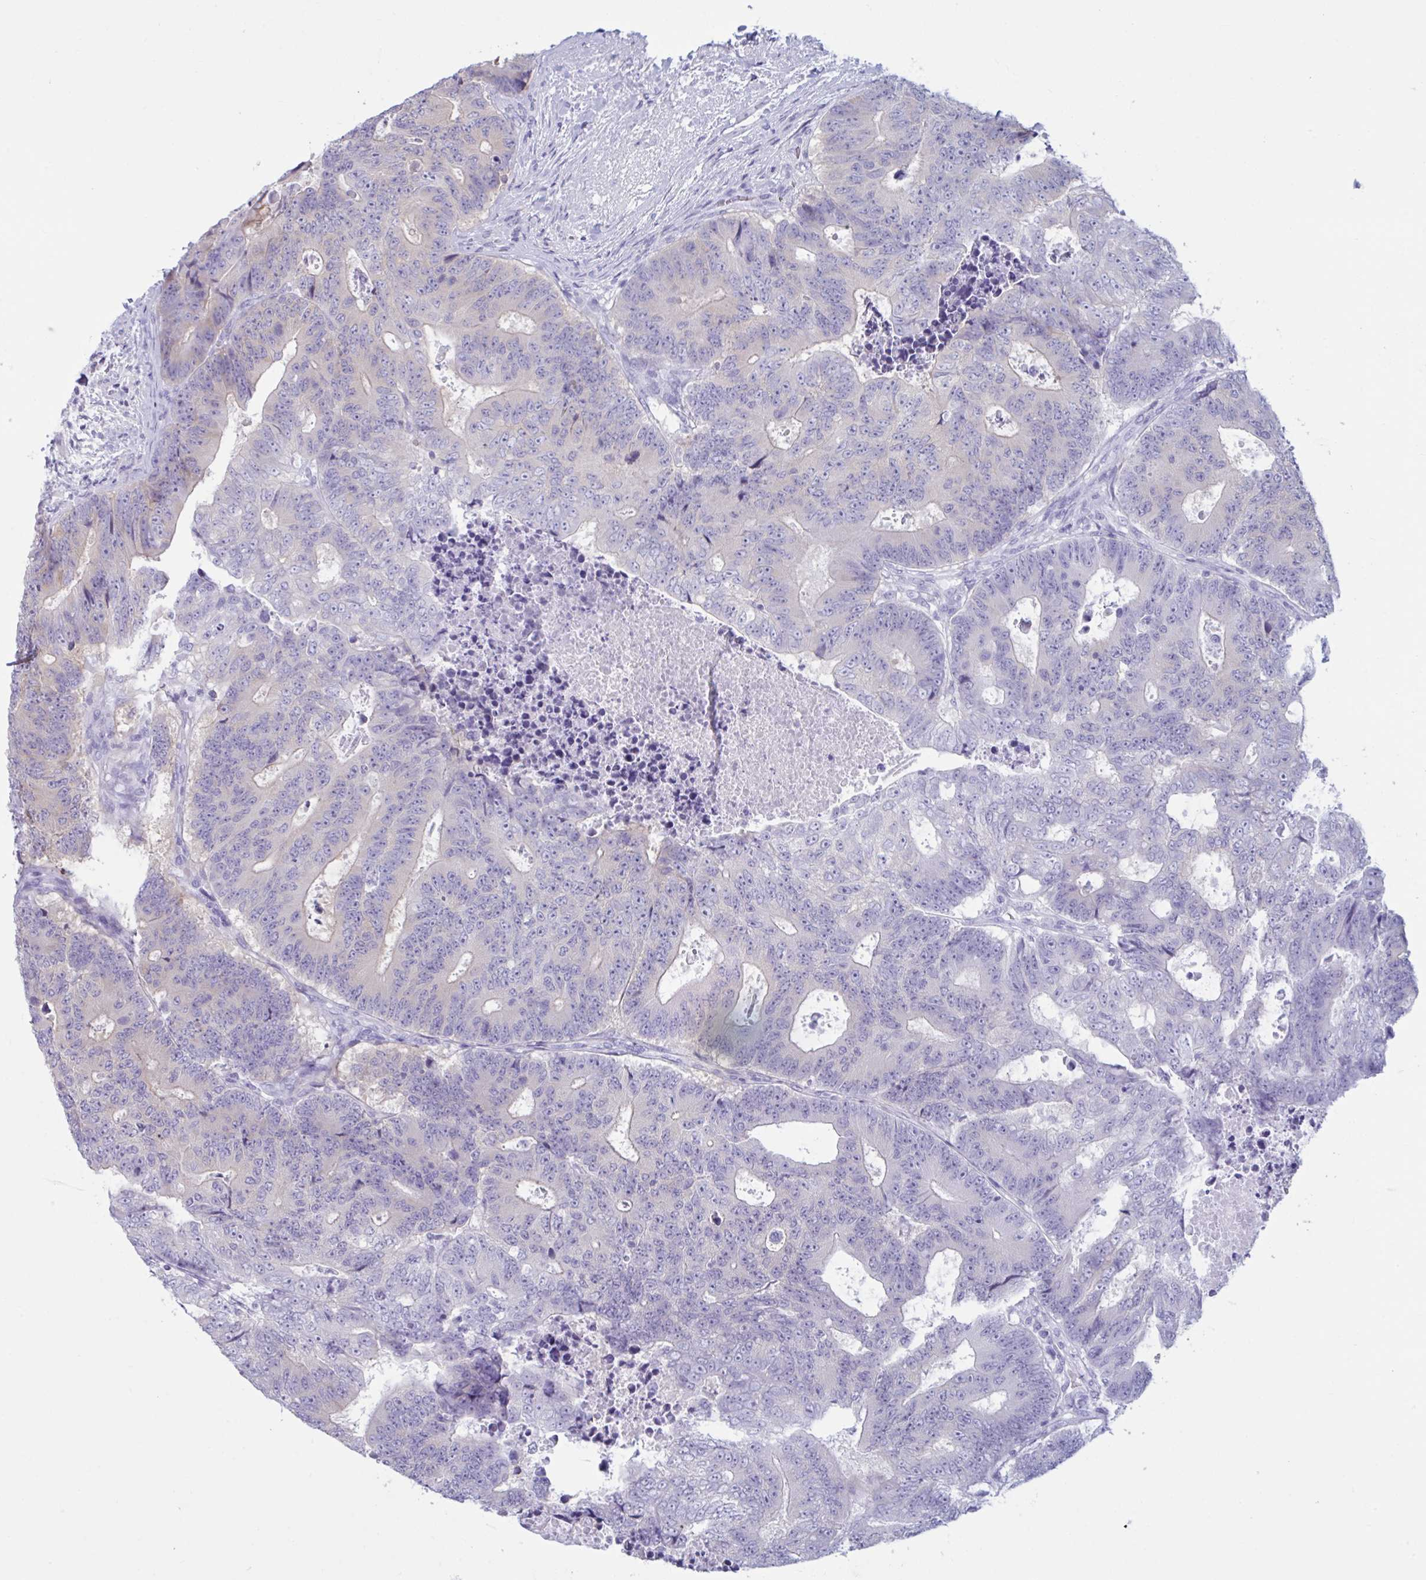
{"staining": {"intensity": "negative", "quantity": "none", "location": "none"}, "tissue": "colorectal cancer", "cell_type": "Tumor cells", "image_type": "cancer", "snomed": [{"axis": "morphology", "description": "Adenocarcinoma, NOS"}, {"axis": "topography", "description": "Colon"}], "caption": "DAB immunohistochemical staining of human adenocarcinoma (colorectal) displays no significant expression in tumor cells.", "gene": "TBC1D4", "patient": {"sex": "female", "age": 48}}